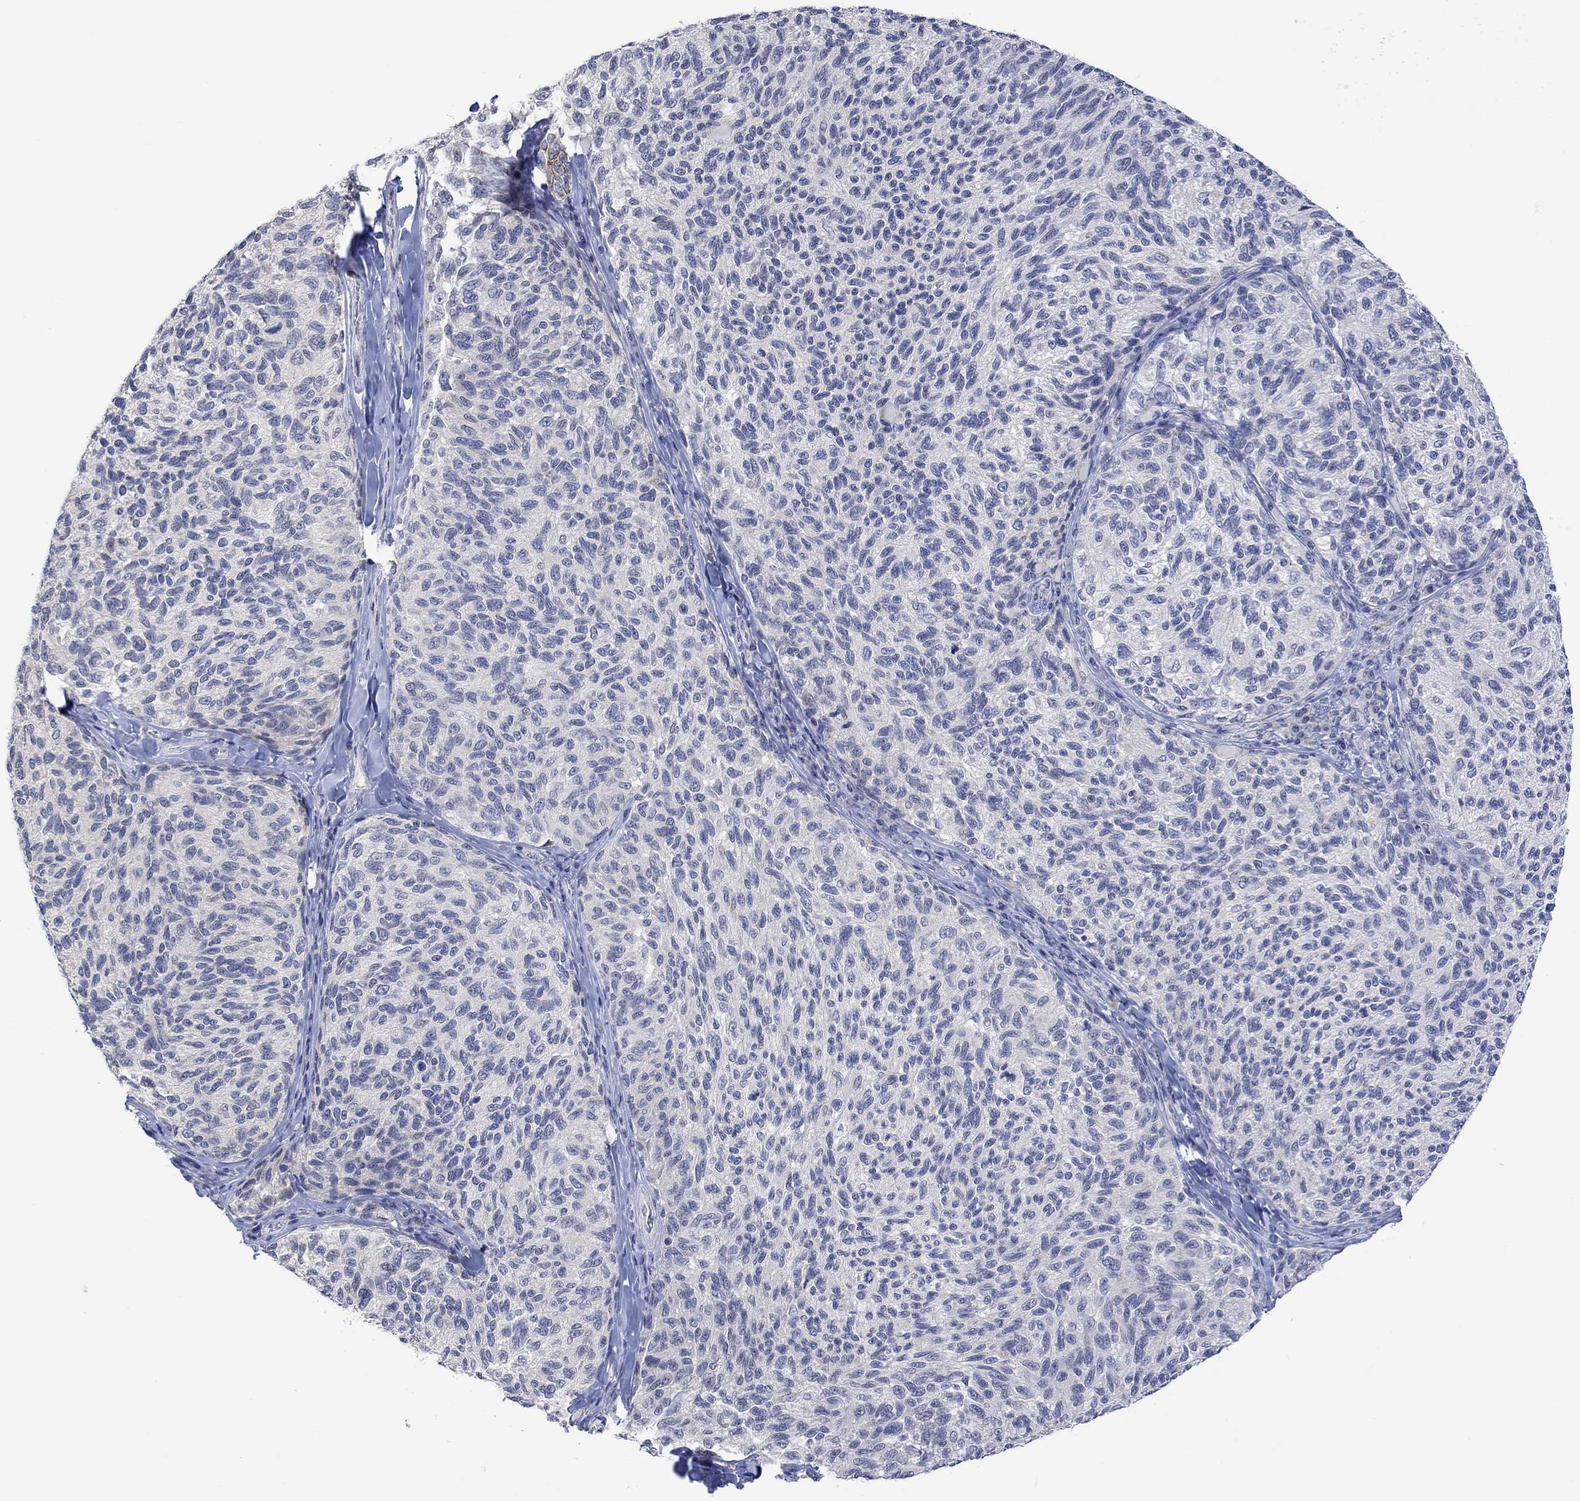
{"staining": {"intensity": "negative", "quantity": "none", "location": "none"}, "tissue": "melanoma", "cell_type": "Tumor cells", "image_type": "cancer", "snomed": [{"axis": "morphology", "description": "Malignant melanoma, NOS"}, {"axis": "topography", "description": "Skin"}], "caption": "Tumor cells show no significant positivity in melanoma.", "gene": "DCX", "patient": {"sex": "female", "age": 73}}